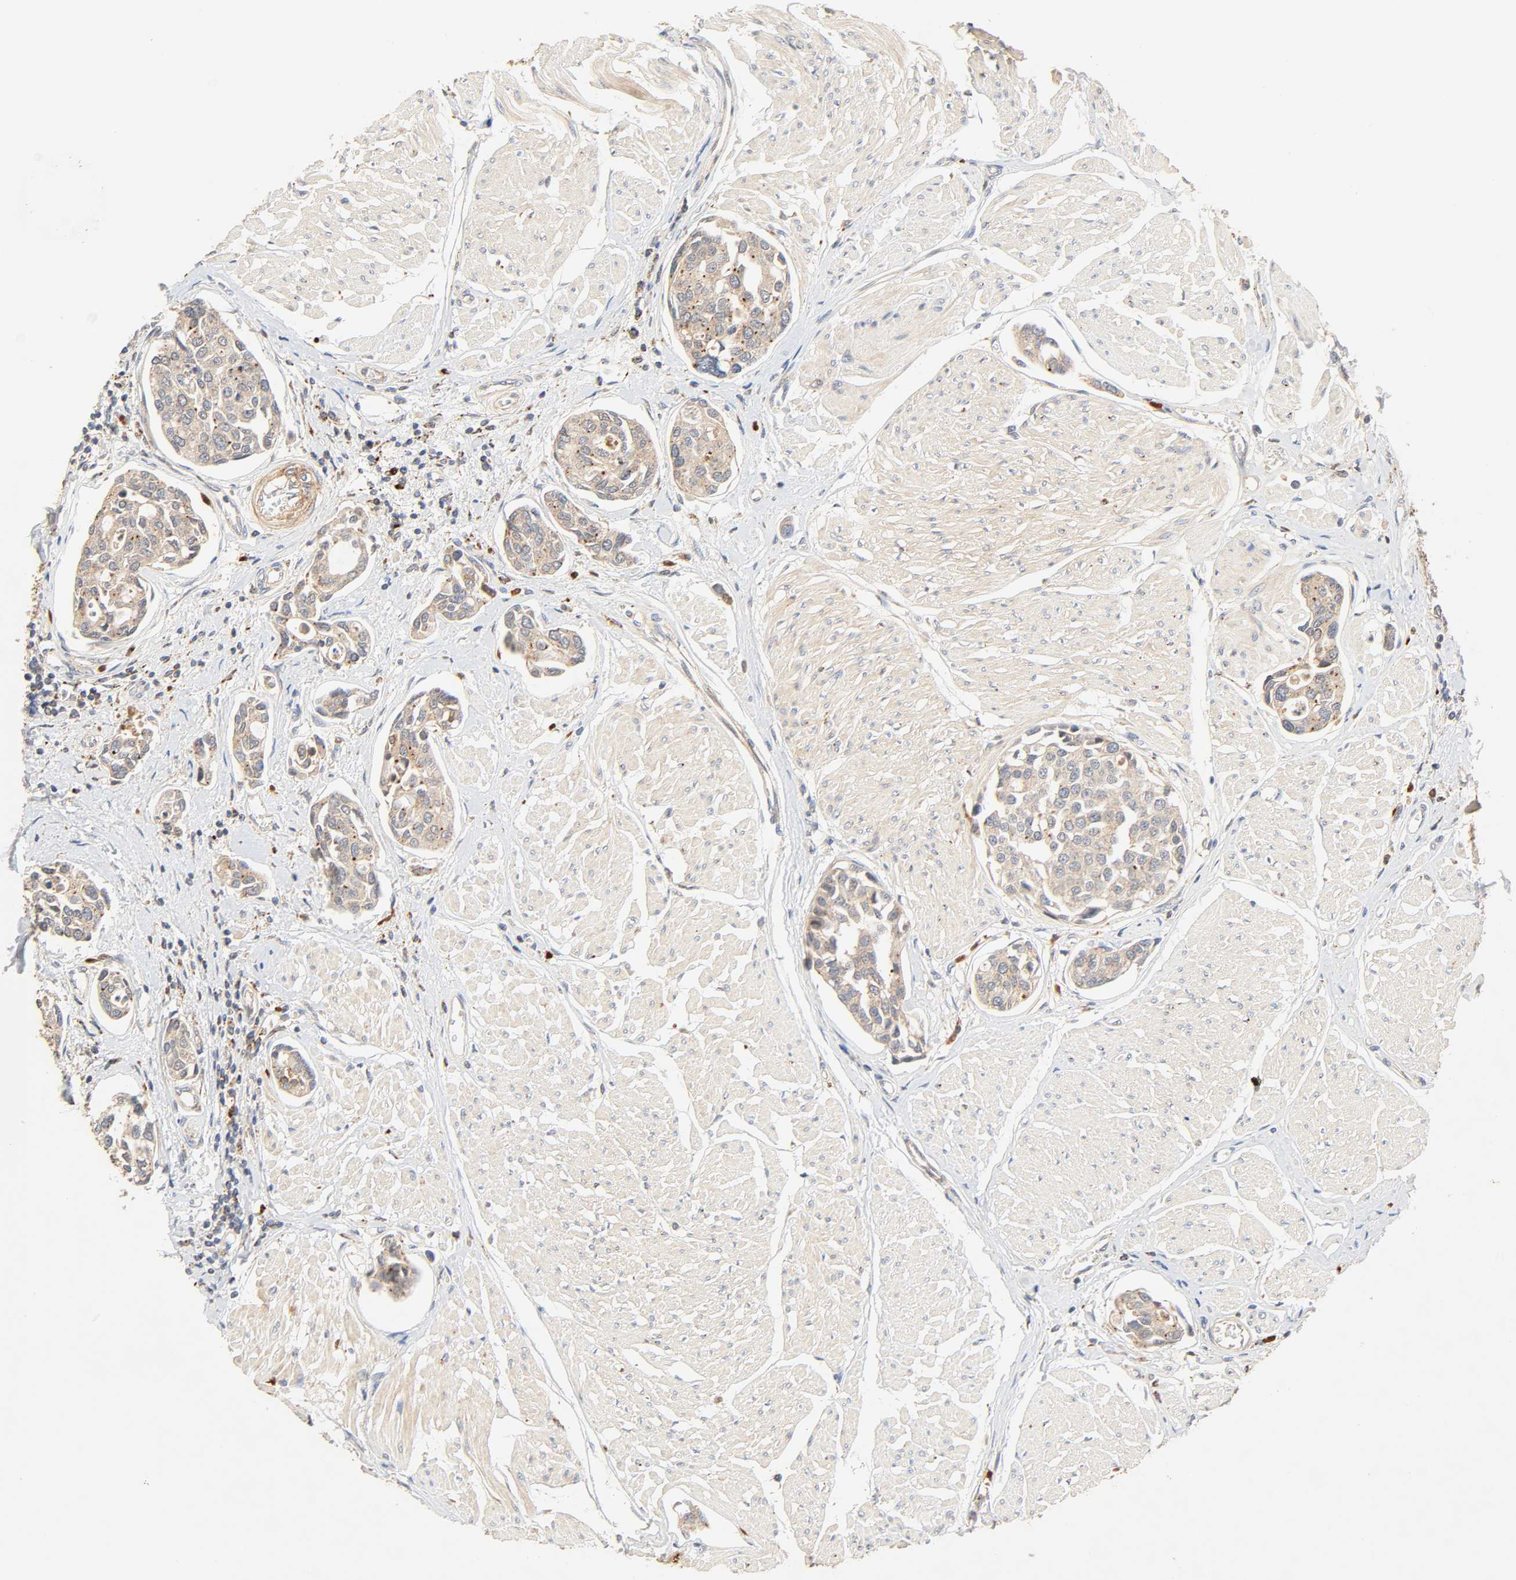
{"staining": {"intensity": "weak", "quantity": ">75%", "location": "cytoplasmic/membranous"}, "tissue": "urothelial cancer", "cell_type": "Tumor cells", "image_type": "cancer", "snomed": [{"axis": "morphology", "description": "Urothelial carcinoma, High grade"}, {"axis": "topography", "description": "Urinary bladder"}], "caption": "This image reveals IHC staining of human high-grade urothelial carcinoma, with low weak cytoplasmic/membranous expression in approximately >75% of tumor cells.", "gene": "MAPK6", "patient": {"sex": "male", "age": 78}}